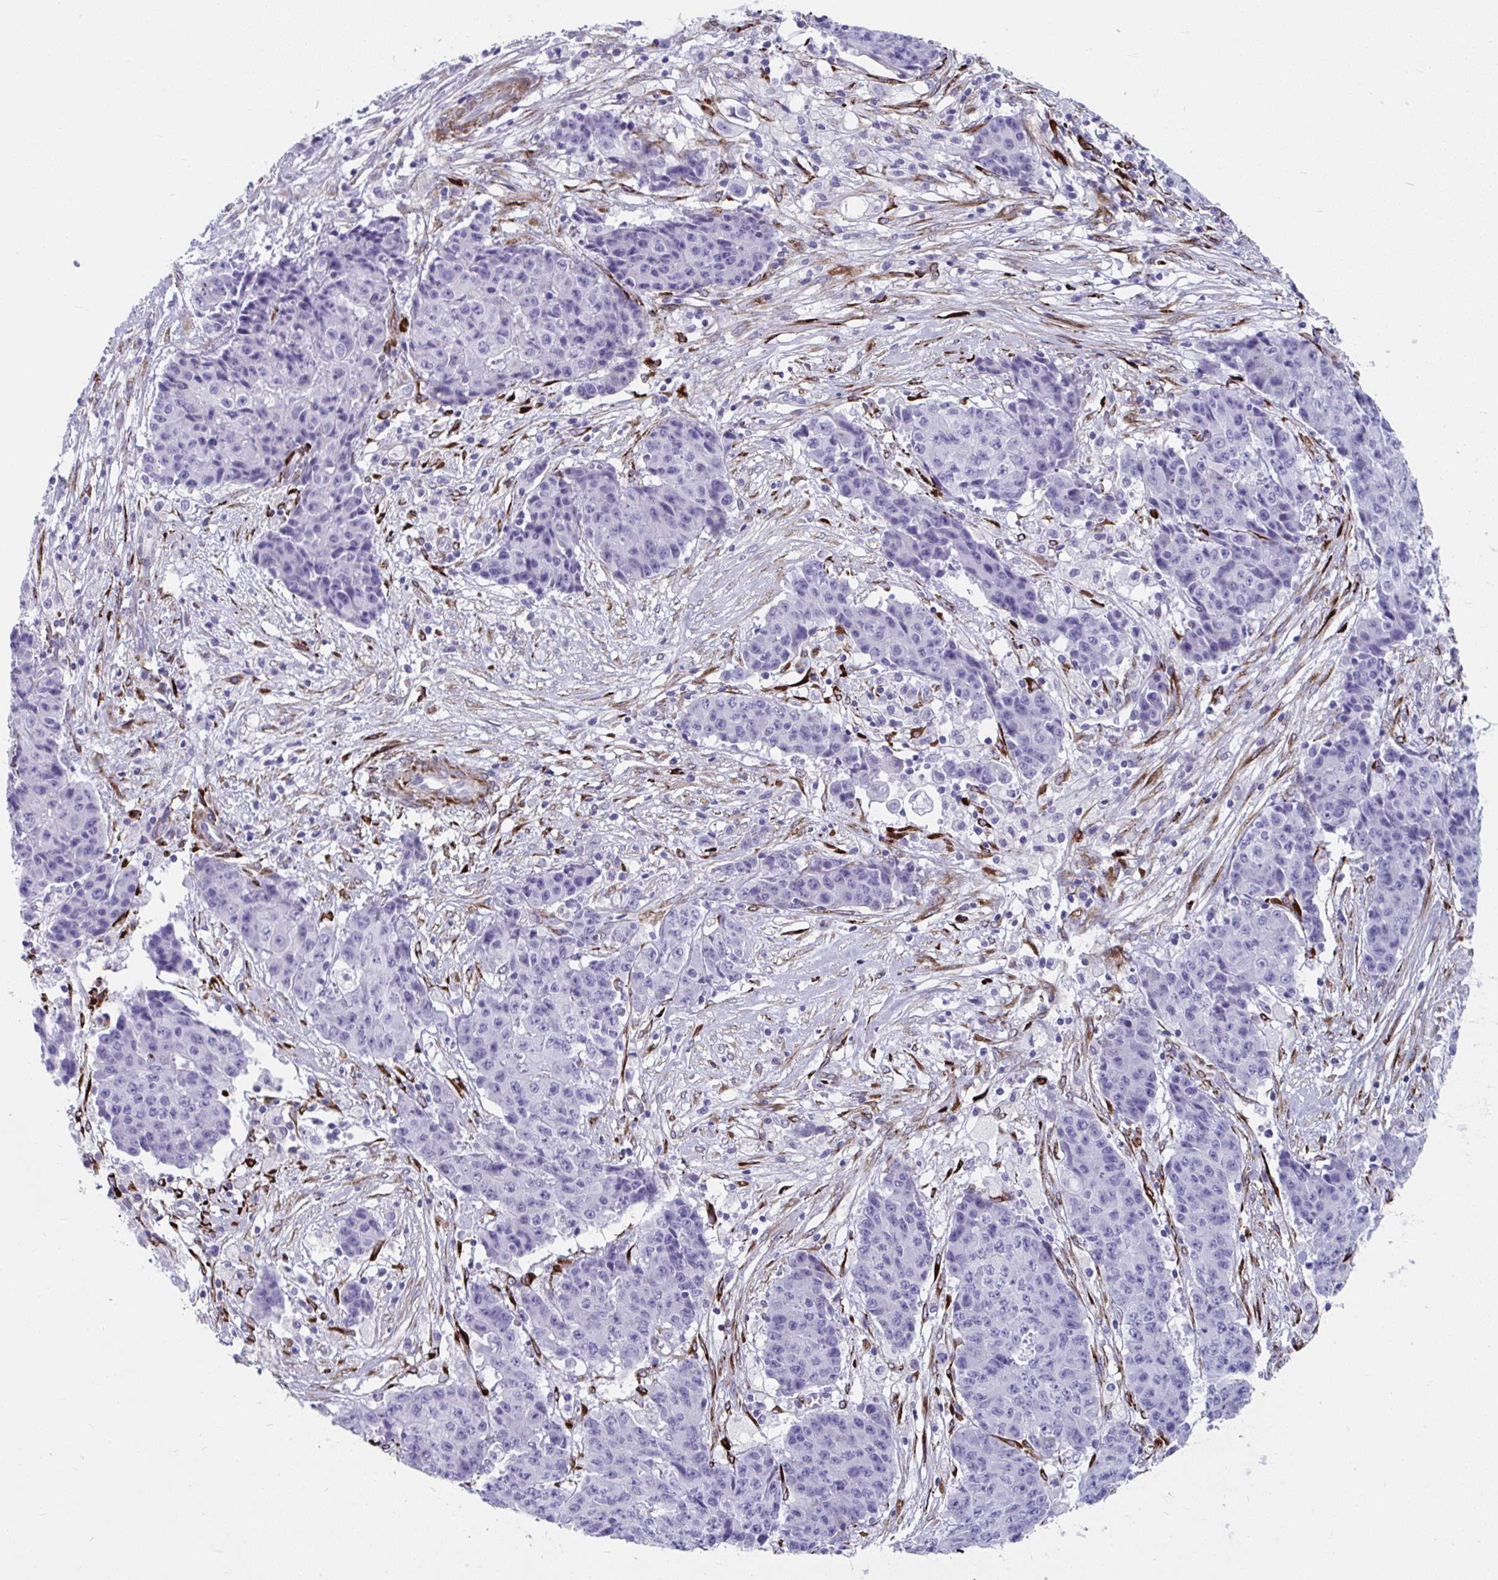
{"staining": {"intensity": "negative", "quantity": "none", "location": "none"}, "tissue": "ovarian cancer", "cell_type": "Tumor cells", "image_type": "cancer", "snomed": [{"axis": "morphology", "description": "Carcinoma, endometroid"}, {"axis": "topography", "description": "Ovary"}], "caption": "Immunohistochemical staining of ovarian cancer exhibits no significant expression in tumor cells. Brightfield microscopy of immunohistochemistry stained with DAB (3,3'-diaminobenzidine) (brown) and hematoxylin (blue), captured at high magnification.", "gene": "GRXCR2", "patient": {"sex": "female", "age": 42}}